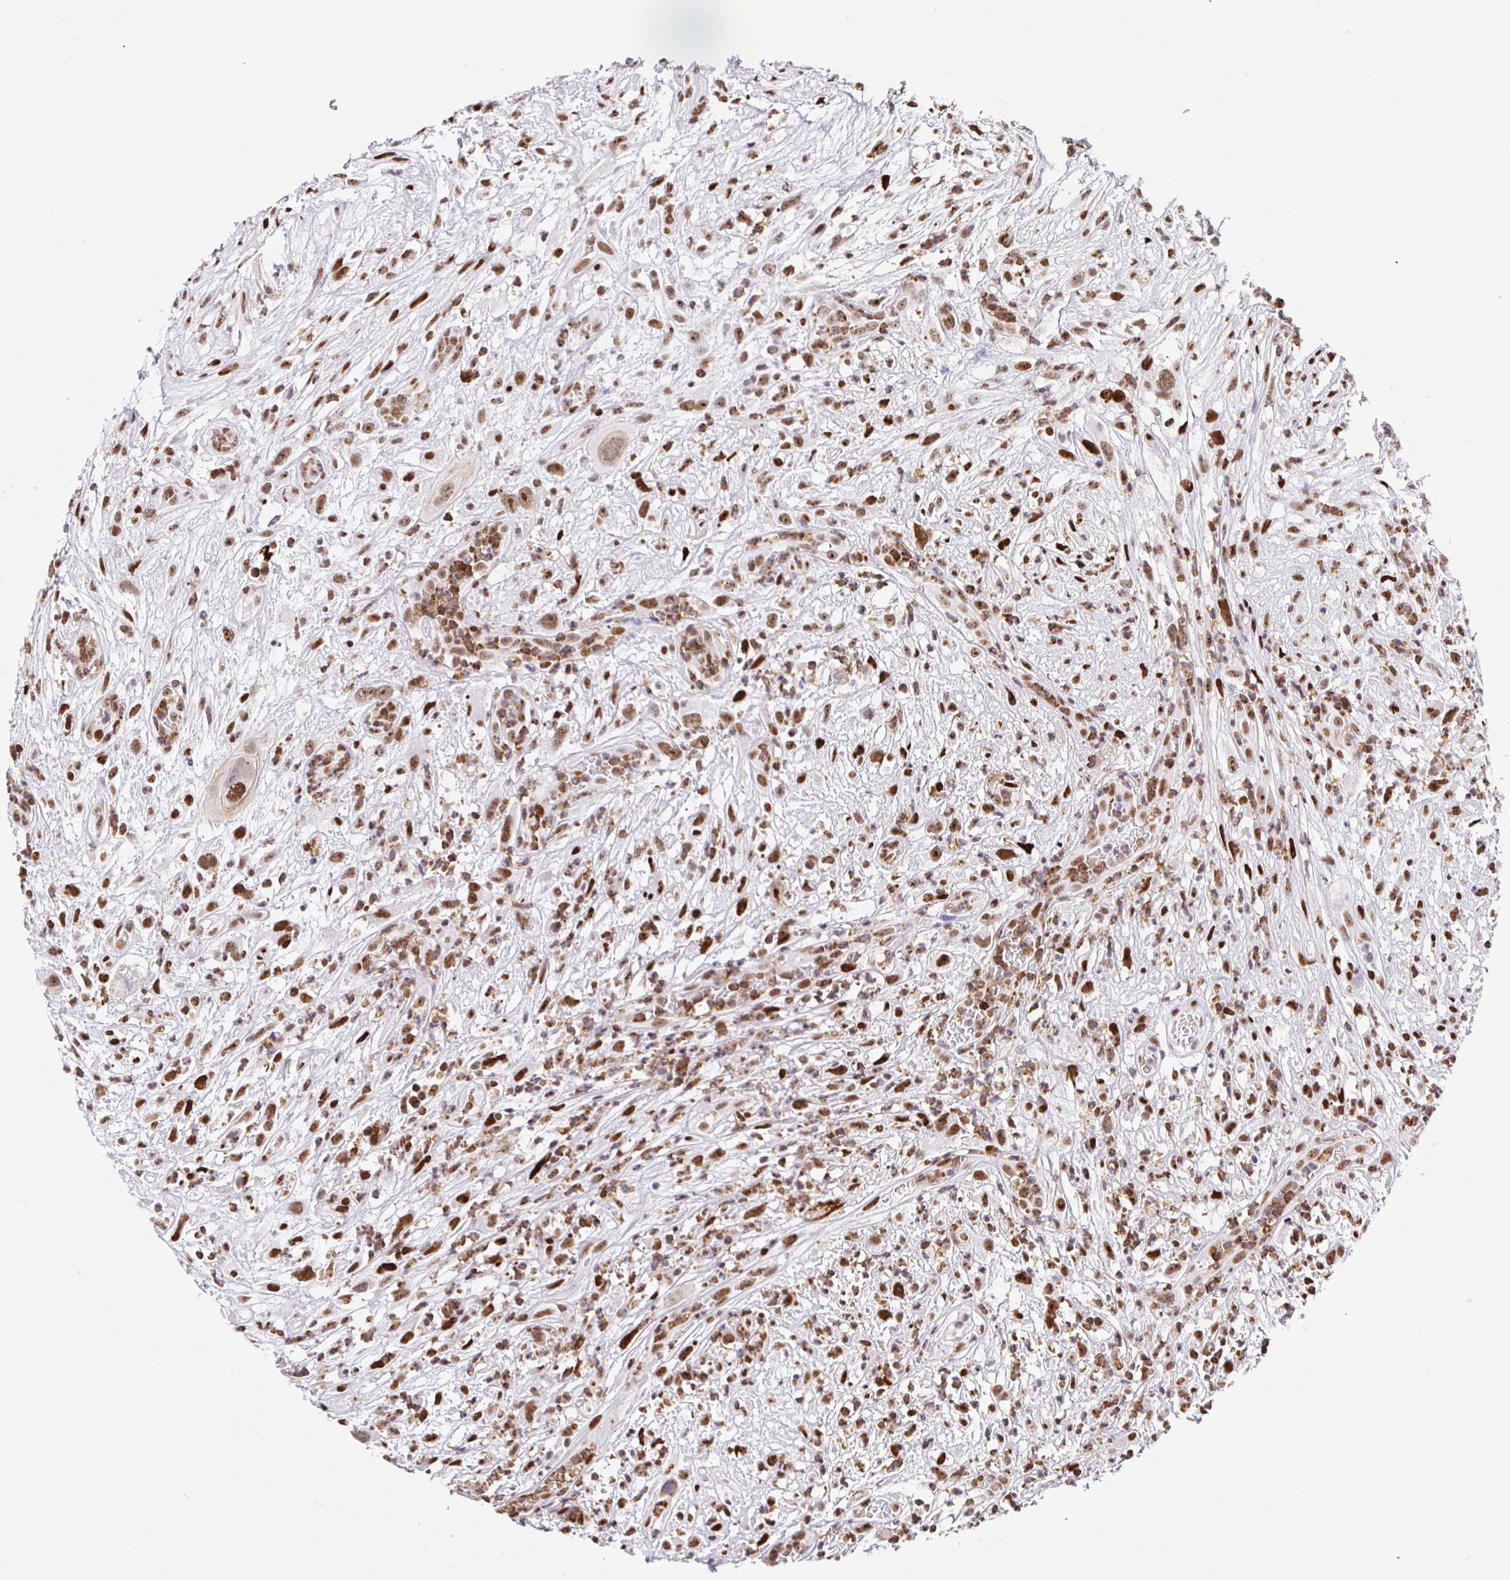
{"staining": {"intensity": "moderate", "quantity": ">75%", "location": "nuclear"}, "tissue": "head and neck cancer", "cell_type": "Tumor cells", "image_type": "cancer", "snomed": [{"axis": "morphology", "description": "Squamous cell carcinoma, NOS"}, {"axis": "topography", "description": "Head-Neck"}], "caption": "Immunohistochemistry (IHC) of human head and neck cancer (squamous cell carcinoma) reveals medium levels of moderate nuclear positivity in about >75% of tumor cells.", "gene": "SETD5", "patient": {"sex": "male", "age": 65}}